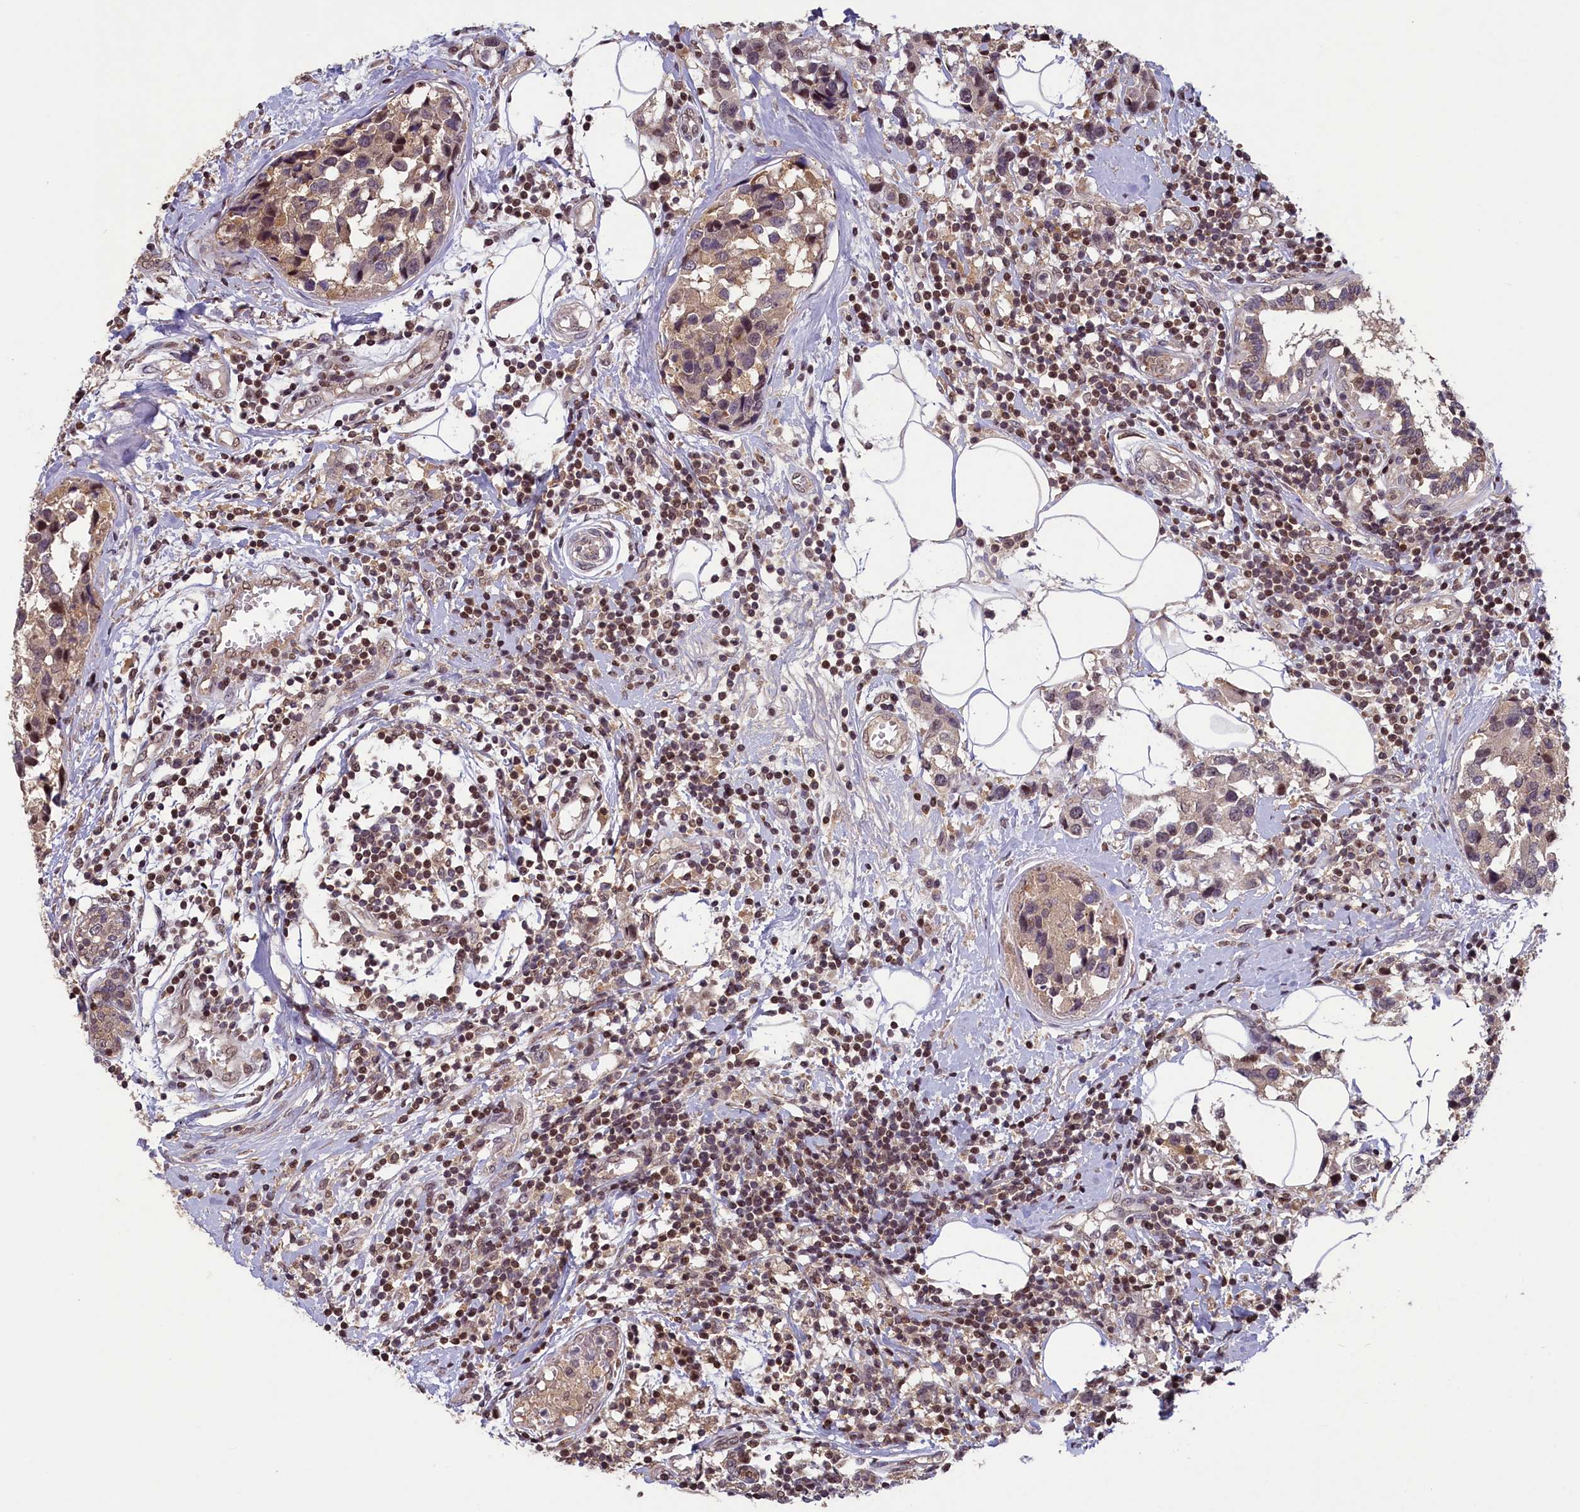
{"staining": {"intensity": "weak", "quantity": "25%-75%", "location": "cytoplasmic/membranous,nuclear"}, "tissue": "breast cancer", "cell_type": "Tumor cells", "image_type": "cancer", "snomed": [{"axis": "morphology", "description": "Lobular carcinoma"}, {"axis": "topography", "description": "Breast"}], "caption": "This histopathology image displays IHC staining of breast cancer (lobular carcinoma), with low weak cytoplasmic/membranous and nuclear positivity in approximately 25%-75% of tumor cells.", "gene": "NUBP1", "patient": {"sex": "female", "age": 59}}